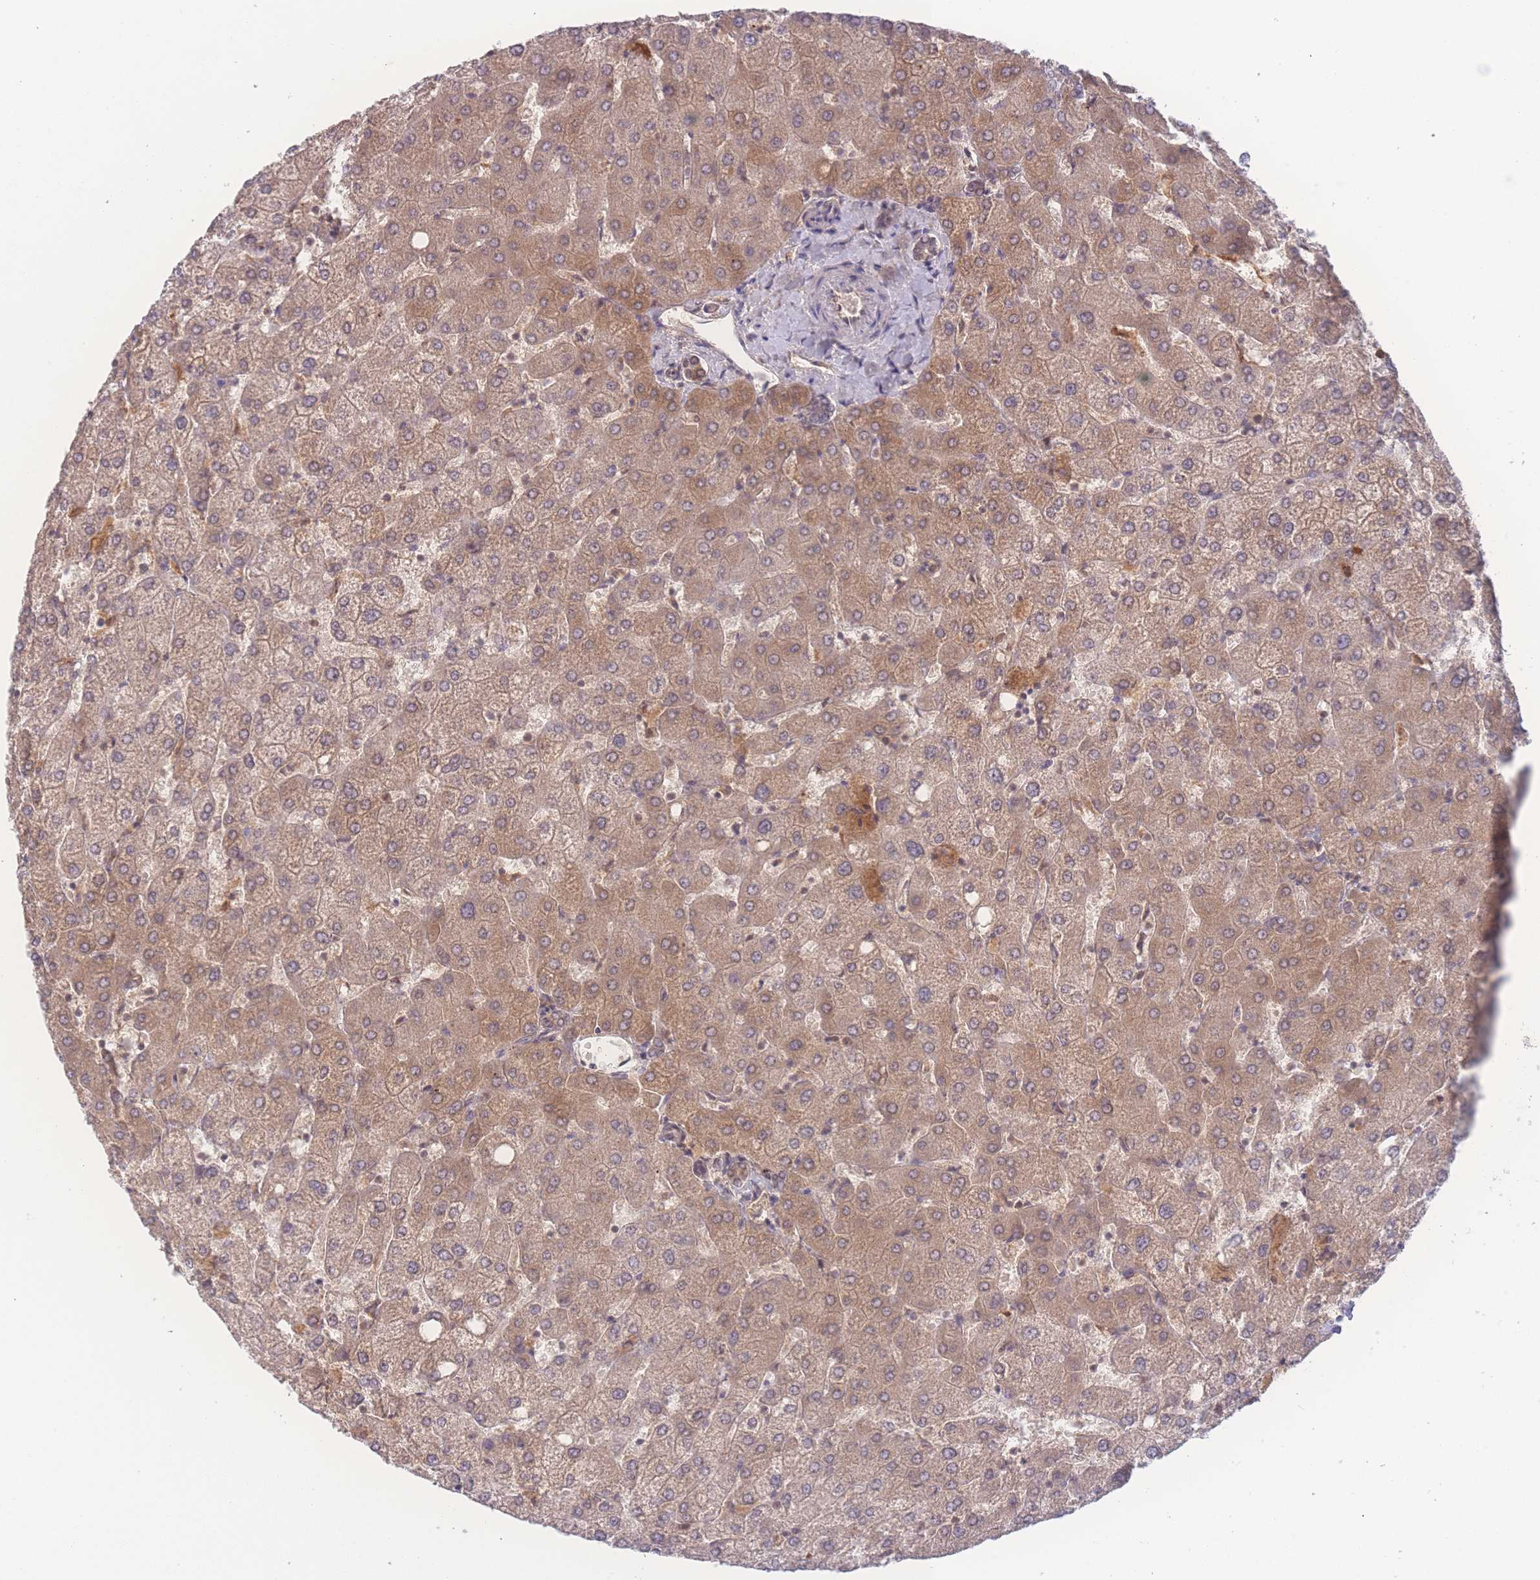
{"staining": {"intensity": "moderate", "quantity": "25%-75%", "location": "cytoplasmic/membranous,nuclear"}, "tissue": "liver", "cell_type": "Cholangiocytes", "image_type": "normal", "snomed": [{"axis": "morphology", "description": "Normal tissue, NOS"}, {"axis": "topography", "description": "Liver"}], "caption": "This image shows immunohistochemistry (IHC) staining of unremarkable human liver, with medium moderate cytoplasmic/membranous,nuclear positivity in approximately 25%-75% of cholangiocytes.", "gene": "RAVER1", "patient": {"sex": "female", "age": 54}}